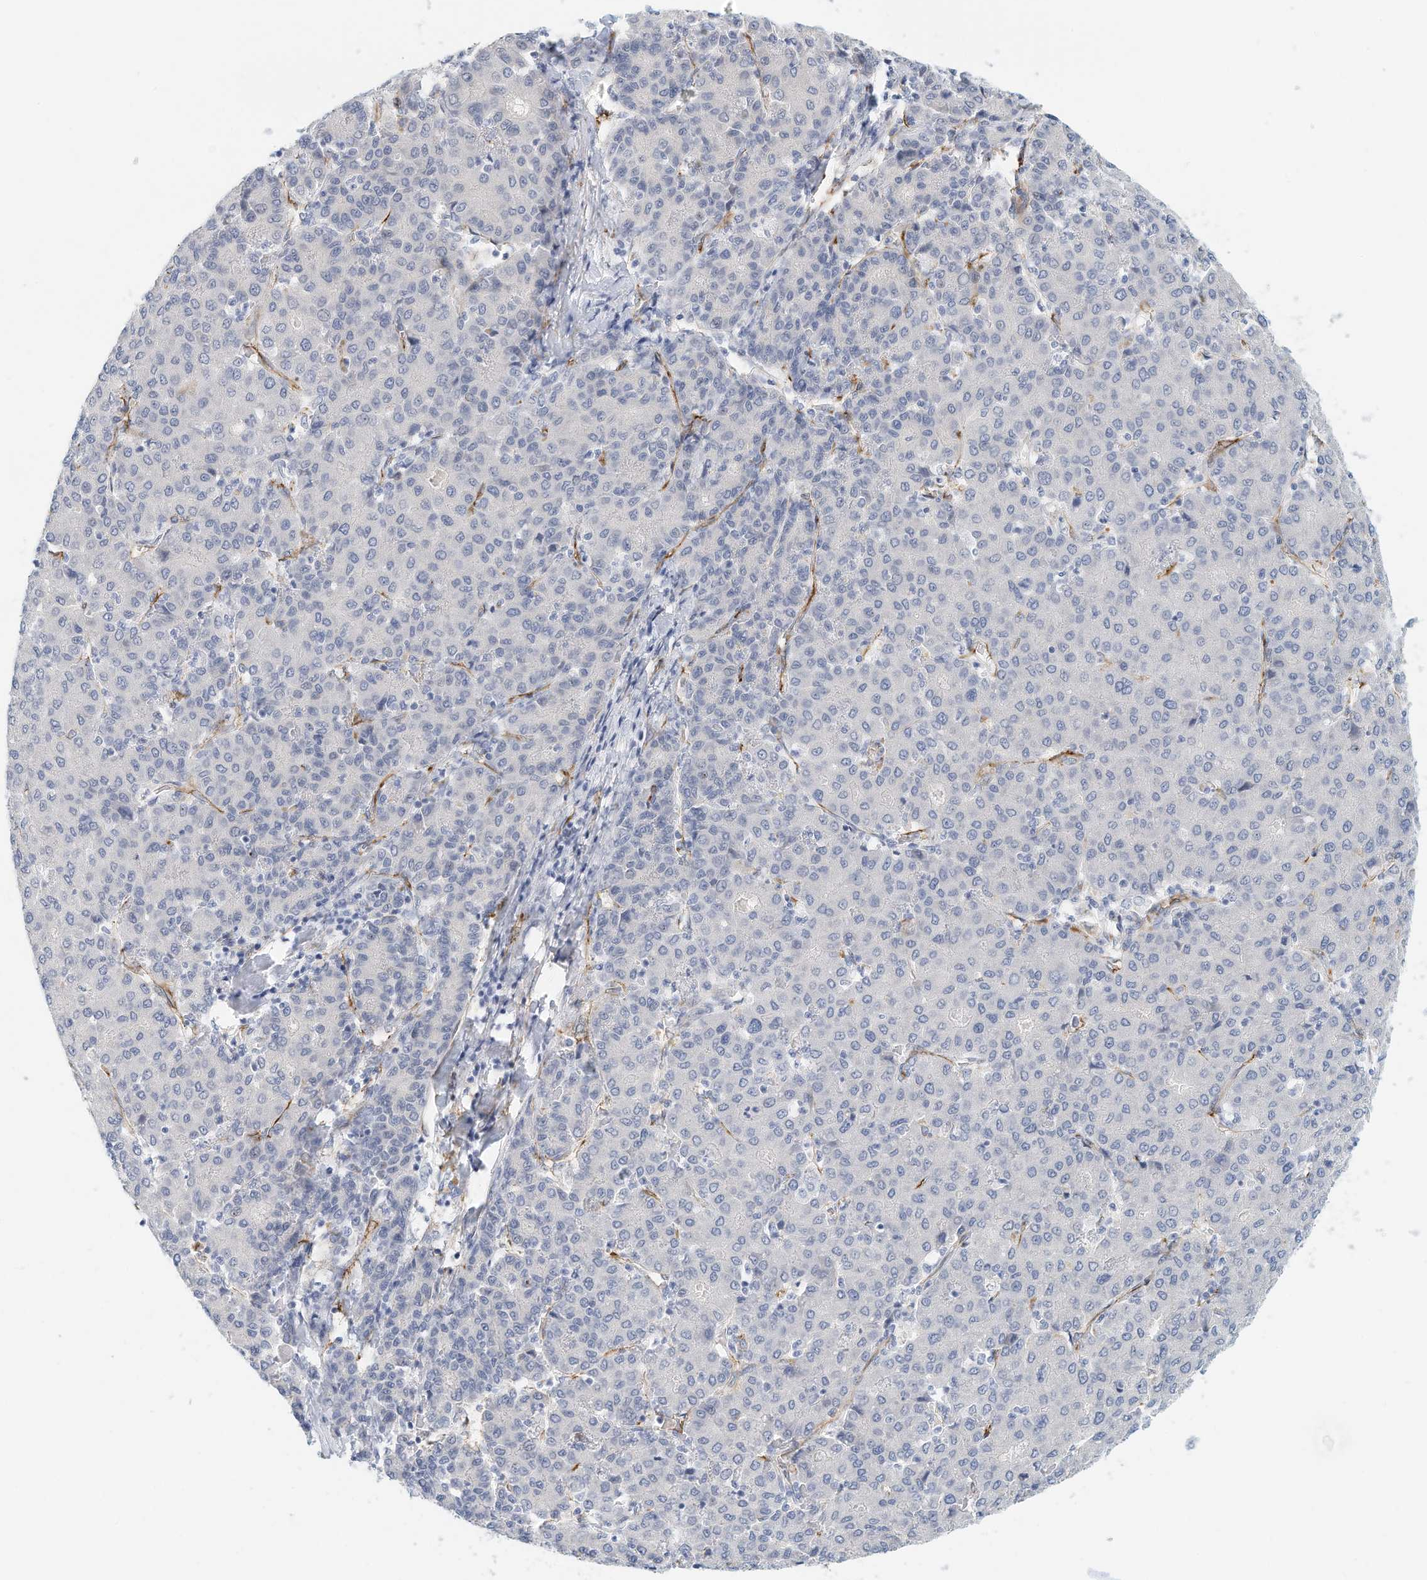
{"staining": {"intensity": "negative", "quantity": "none", "location": "none"}, "tissue": "liver cancer", "cell_type": "Tumor cells", "image_type": "cancer", "snomed": [{"axis": "morphology", "description": "Carcinoma, Hepatocellular, NOS"}, {"axis": "topography", "description": "Liver"}], "caption": "Tumor cells show no significant protein expression in liver cancer (hepatocellular carcinoma). The staining is performed using DAB (3,3'-diaminobenzidine) brown chromogen with nuclei counter-stained in using hematoxylin.", "gene": "ARHGAP28", "patient": {"sex": "male", "age": 65}}